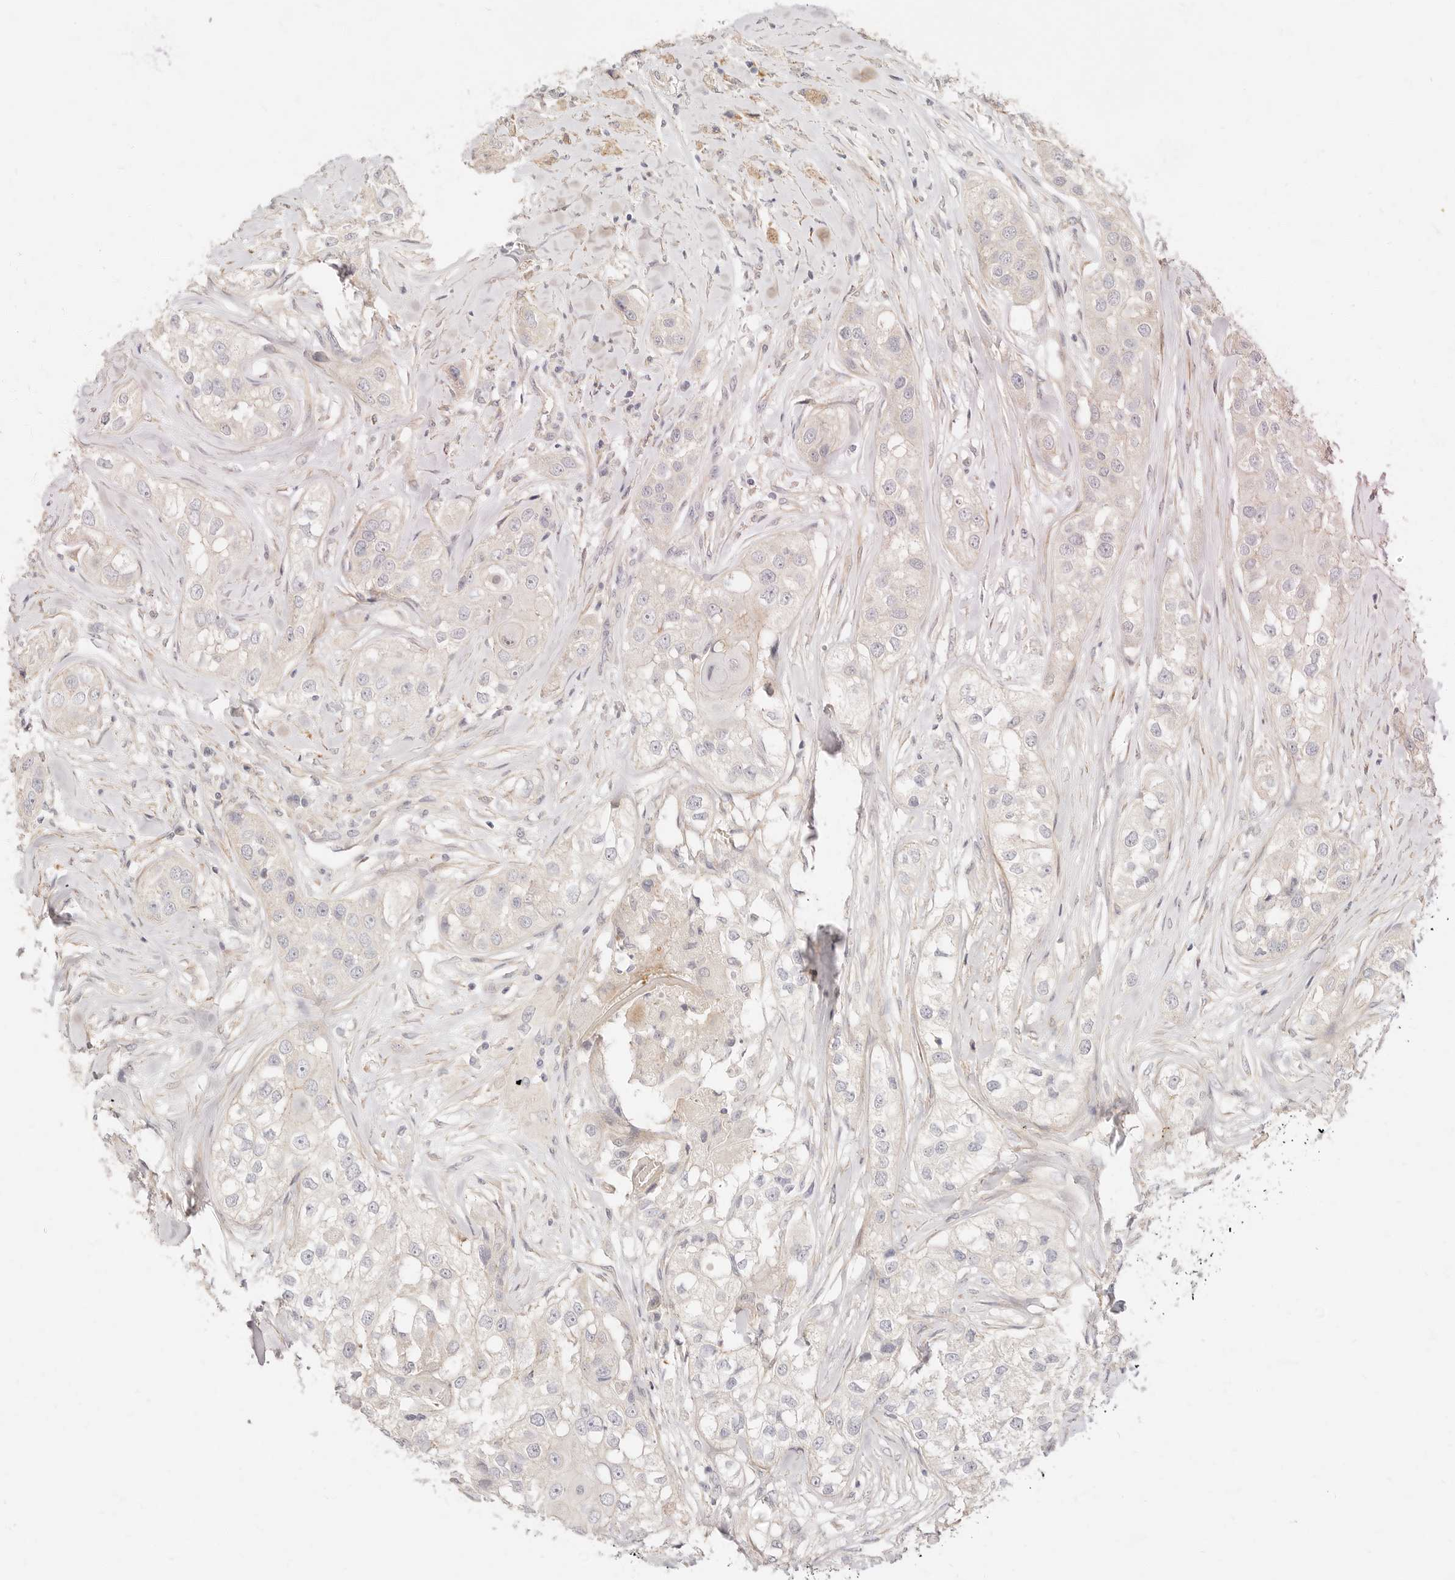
{"staining": {"intensity": "negative", "quantity": "none", "location": "none"}, "tissue": "head and neck cancer", "cell_type": "Tumor cells", "image_type": "cancer", "snomed": [{"axis": "morphology", "description": "Normal tissue, NOS"}, {"axis": "morphology", "description": "Squamous cell carcinoma, NOS"}, {"axis": "topography", "description": "Skeletal muscle"}, {"axis": "topography", "description": "Head-Neck"}], "caption": "Tumor cells show no significant staining in head and neck cancer (squamous cell carcinoma).", "gene": "UBXN10", "patient": {"sex": "male", "age": 51}}